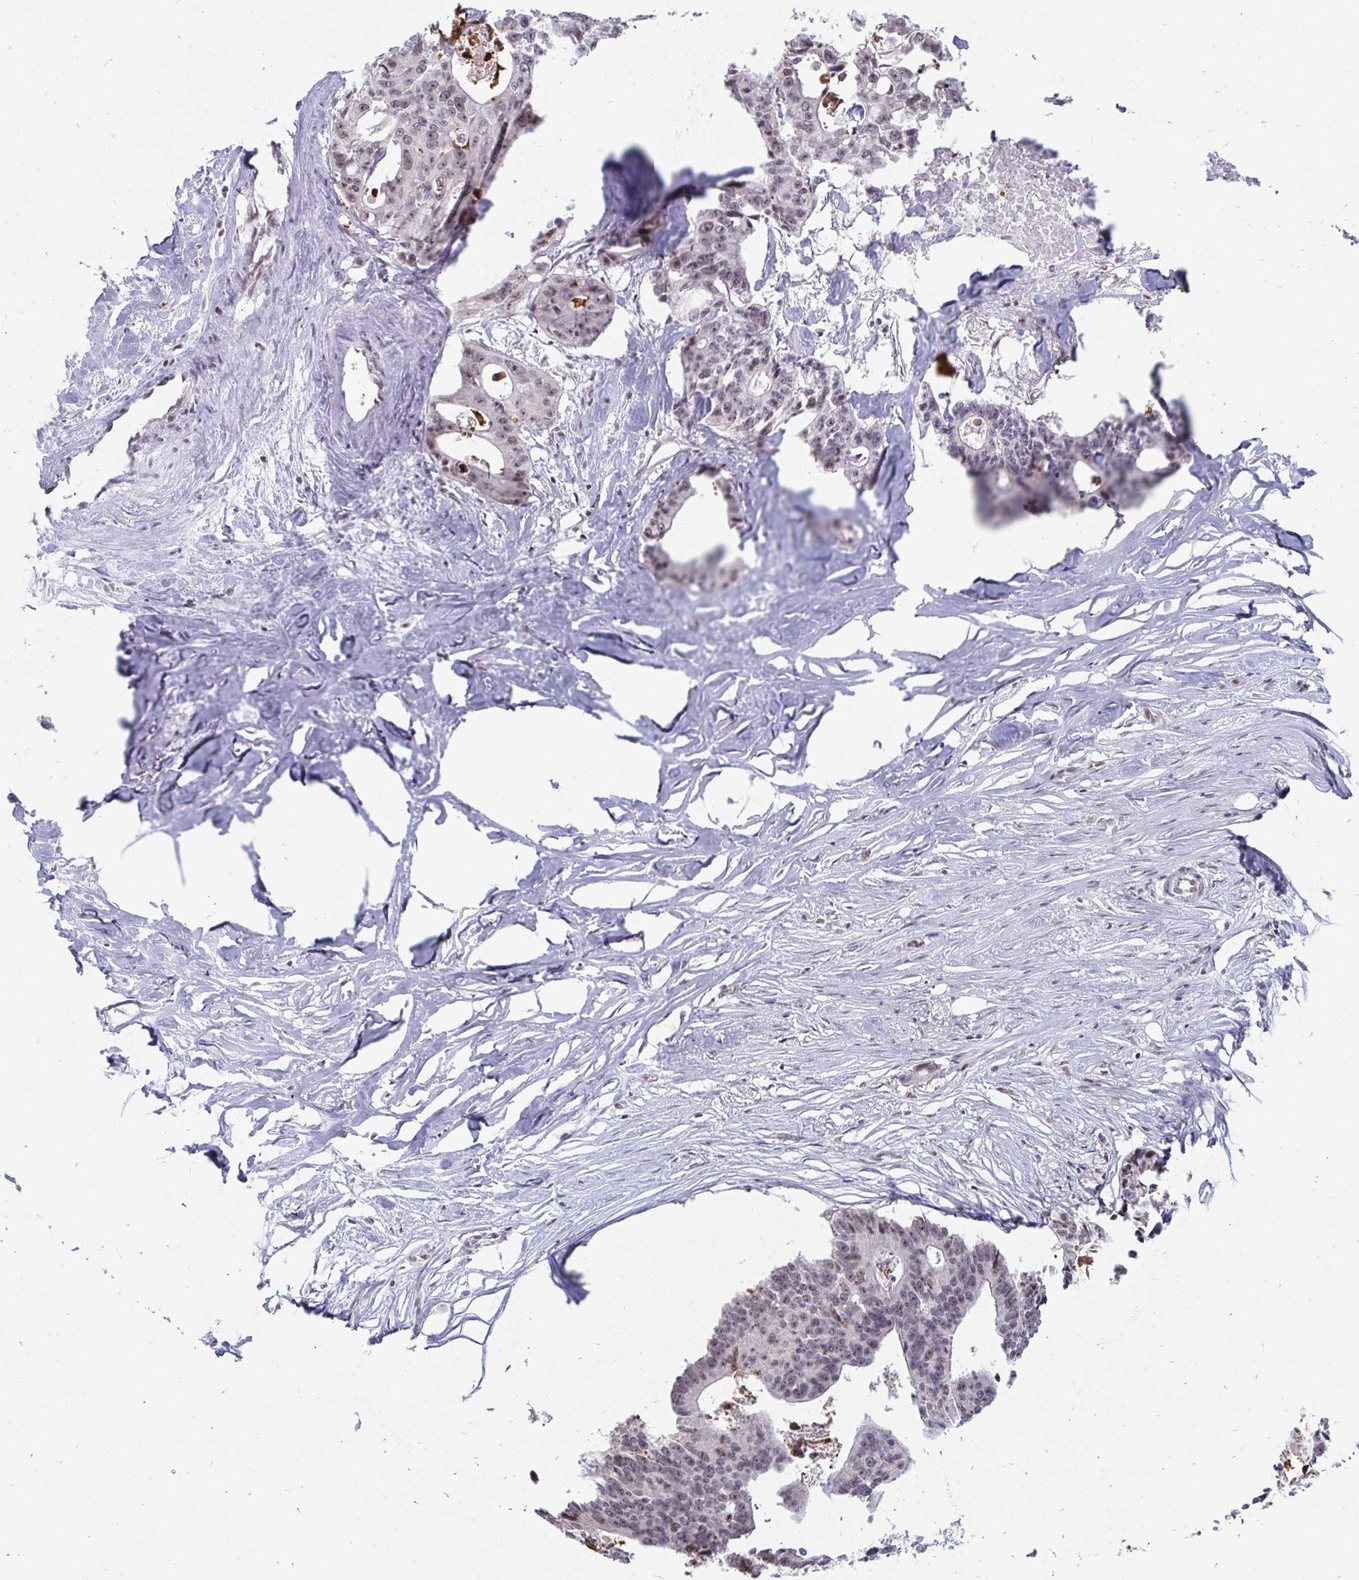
{"staining": {"intensity": "weak", "quantity": "25%-75%", "location": "nuclear"}, "tissue": "colorectal cancer", "cell_type": "Tumor cells", "image_type": "cancer", "snomed": [{"axis": "morphology", "description": "Adenocarcinoma, NOS"}, {"axis": "topography", "description": "Rectum"}], "caption": "Immunohistochemistry histopathology image of neoplastic tissue: colorectal cancer stained using IHC reveals low levels of weak protein expression localized specifically in the nuclear of tumor cells, appearing as a nuclear brown color.", "gene": "TRIP12", "patient": {"sex": "male", "age": 57}}